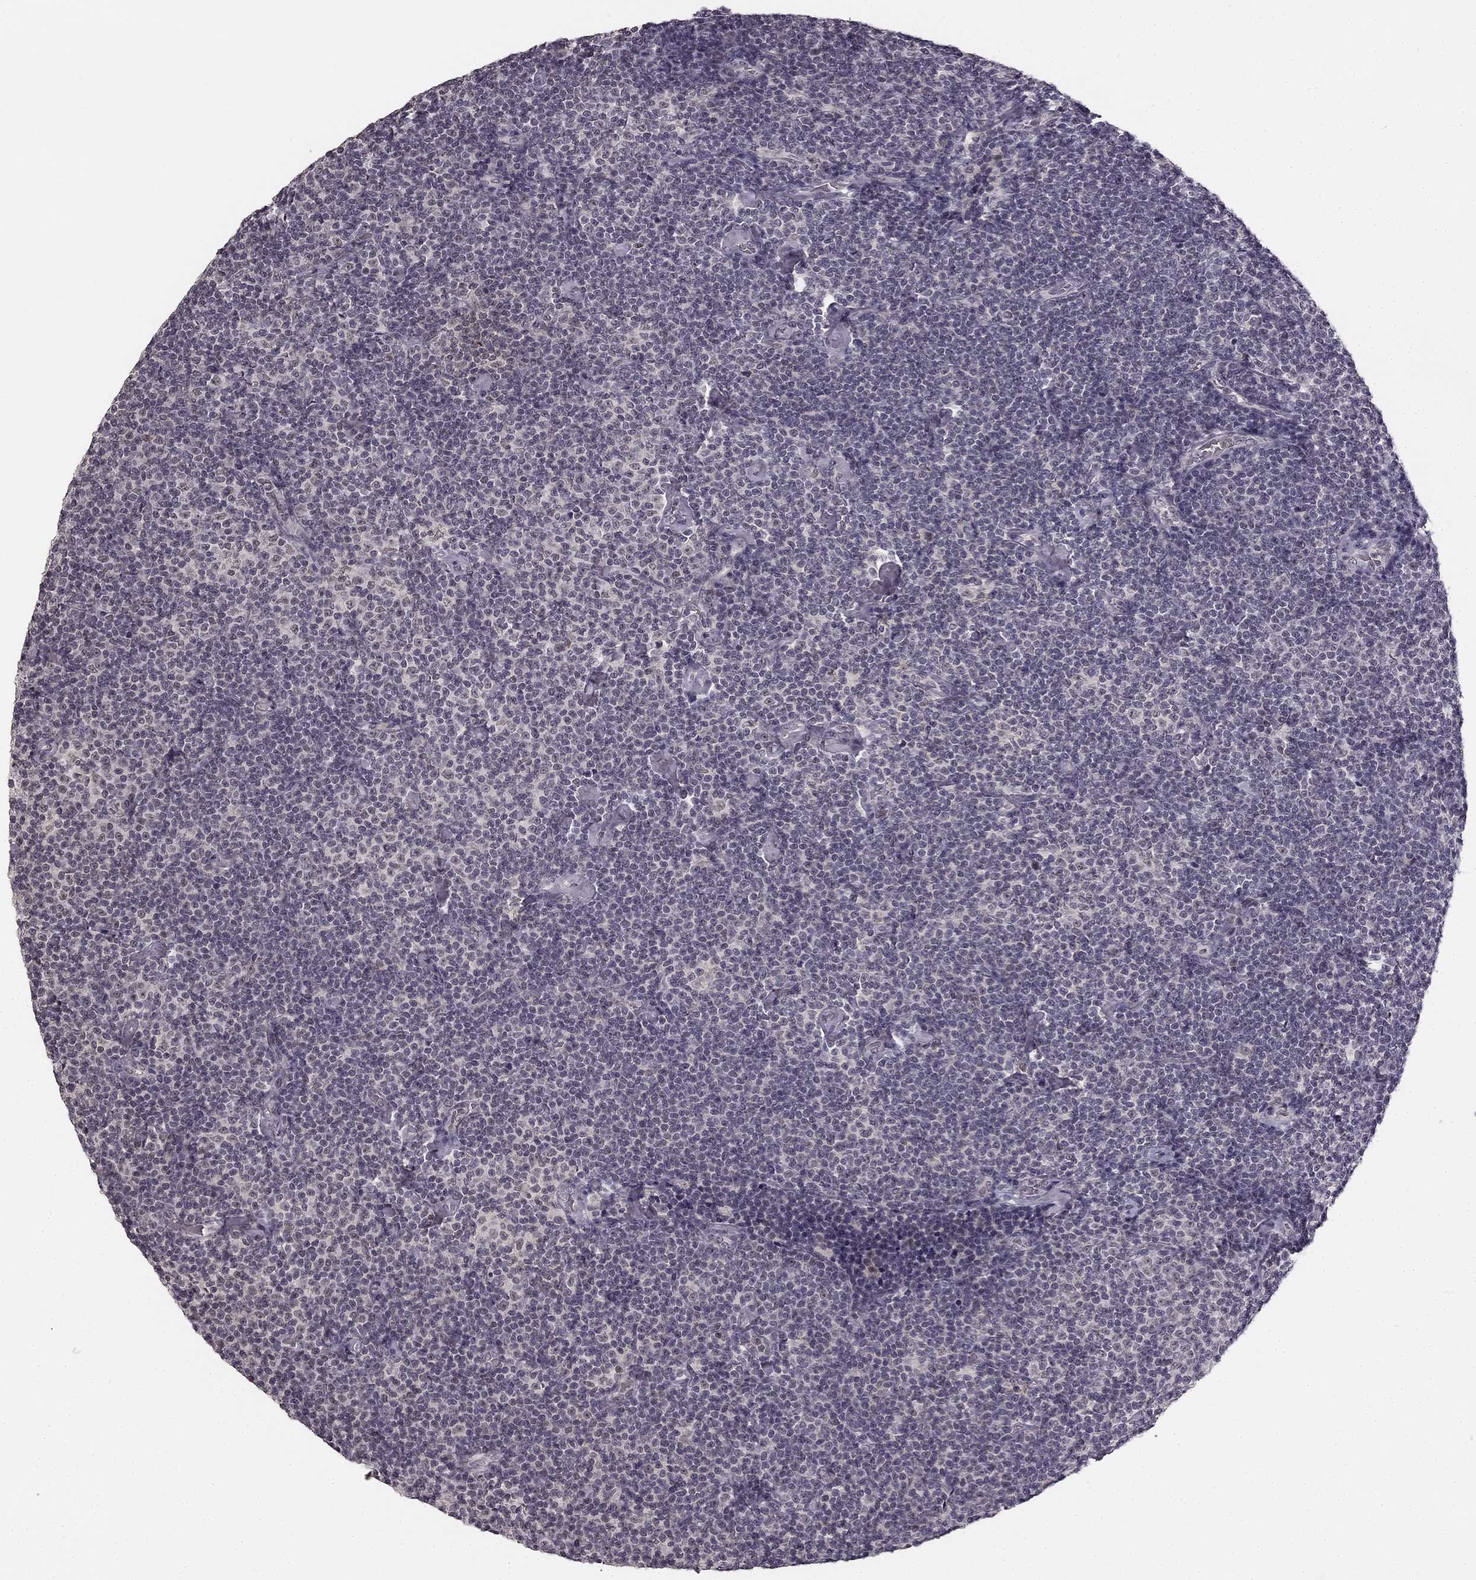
{"staining": {"intensity": "negative", "quantity": "none", "location": "none"}, "tissue": "lymphoma", "cell_type": "Tumor cells", "image_type": "cancer", "snomed": [{"axis": "morphology", "description": "Malignant lymphoma, non-Hodgkin's type, Low grade"}, {"axis": "topography", "description": "Lymph node"}], "caption": "Lymphoma was stained to show a protein in brown. There is no significant staining in tumor cells. (Stains: DAB immunohistochemistry (IHC) with hematoxylin counter stain, Microscopy: brightfield microscopy at high magnification).", "gene": "HCN4", "patient": {"sex": "male", "age": 81}}